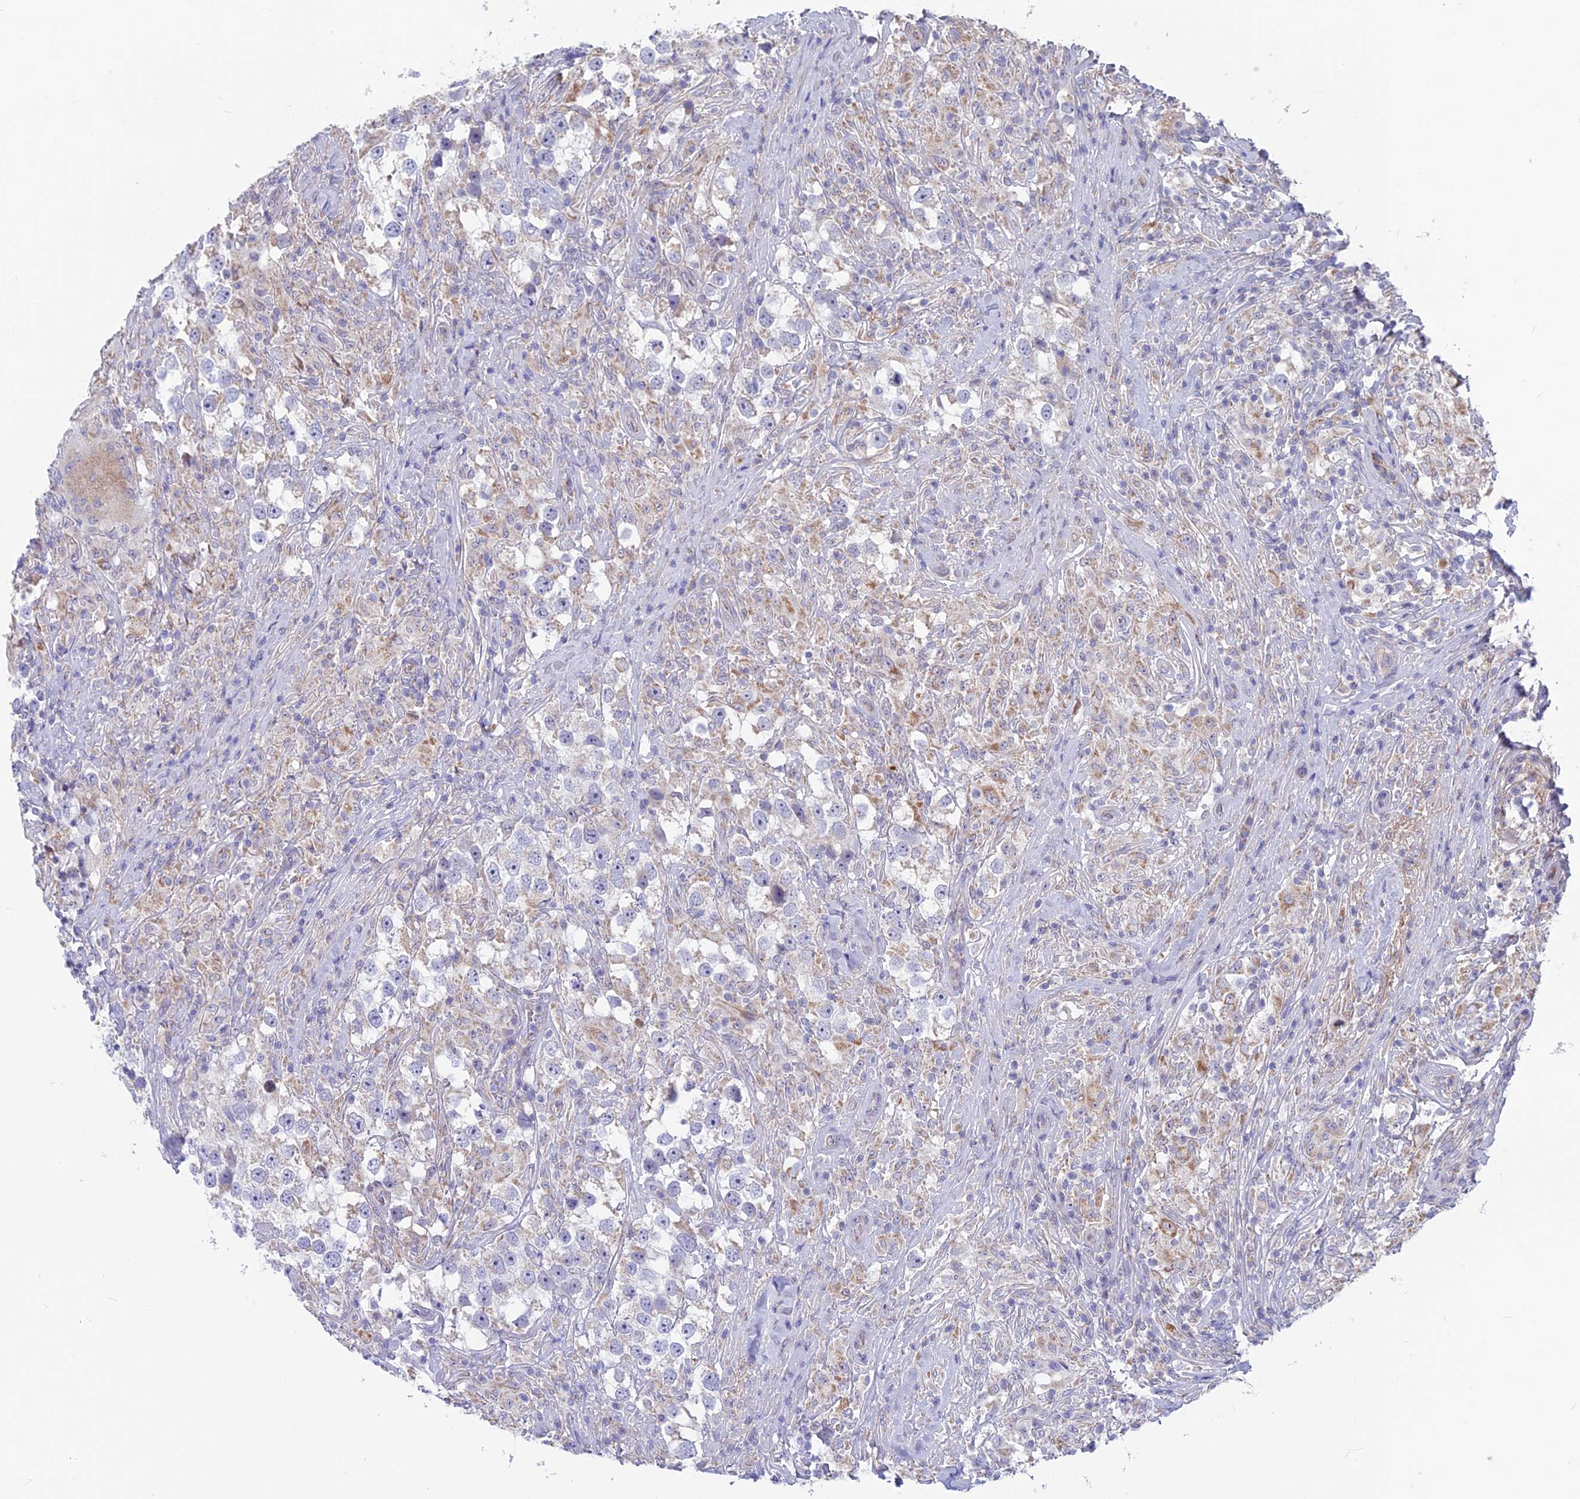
{"staining": {"intensity": "negative", "quantity": "none", "location": "none"}, "tissue": "testis cancer", "cell_type": "Tumor cells", "image_type": "cancer", "snomed": [{"axis": "morphology", "description": "Seminoma, NOS"}, {"axis": "topography", "description": "Testis"}], "caption": "A histopathology image of human testis cancer (seminoma) is negative for staining in tumor cells. (Stains: DAB (3,3'-diaminobenzidine) IHC with hematoxylin counter stain, Microscopy: brightfield microscopy at high magnification).", "gene": "PLAC9", "patient": {"sex": "male", "age": 46}}